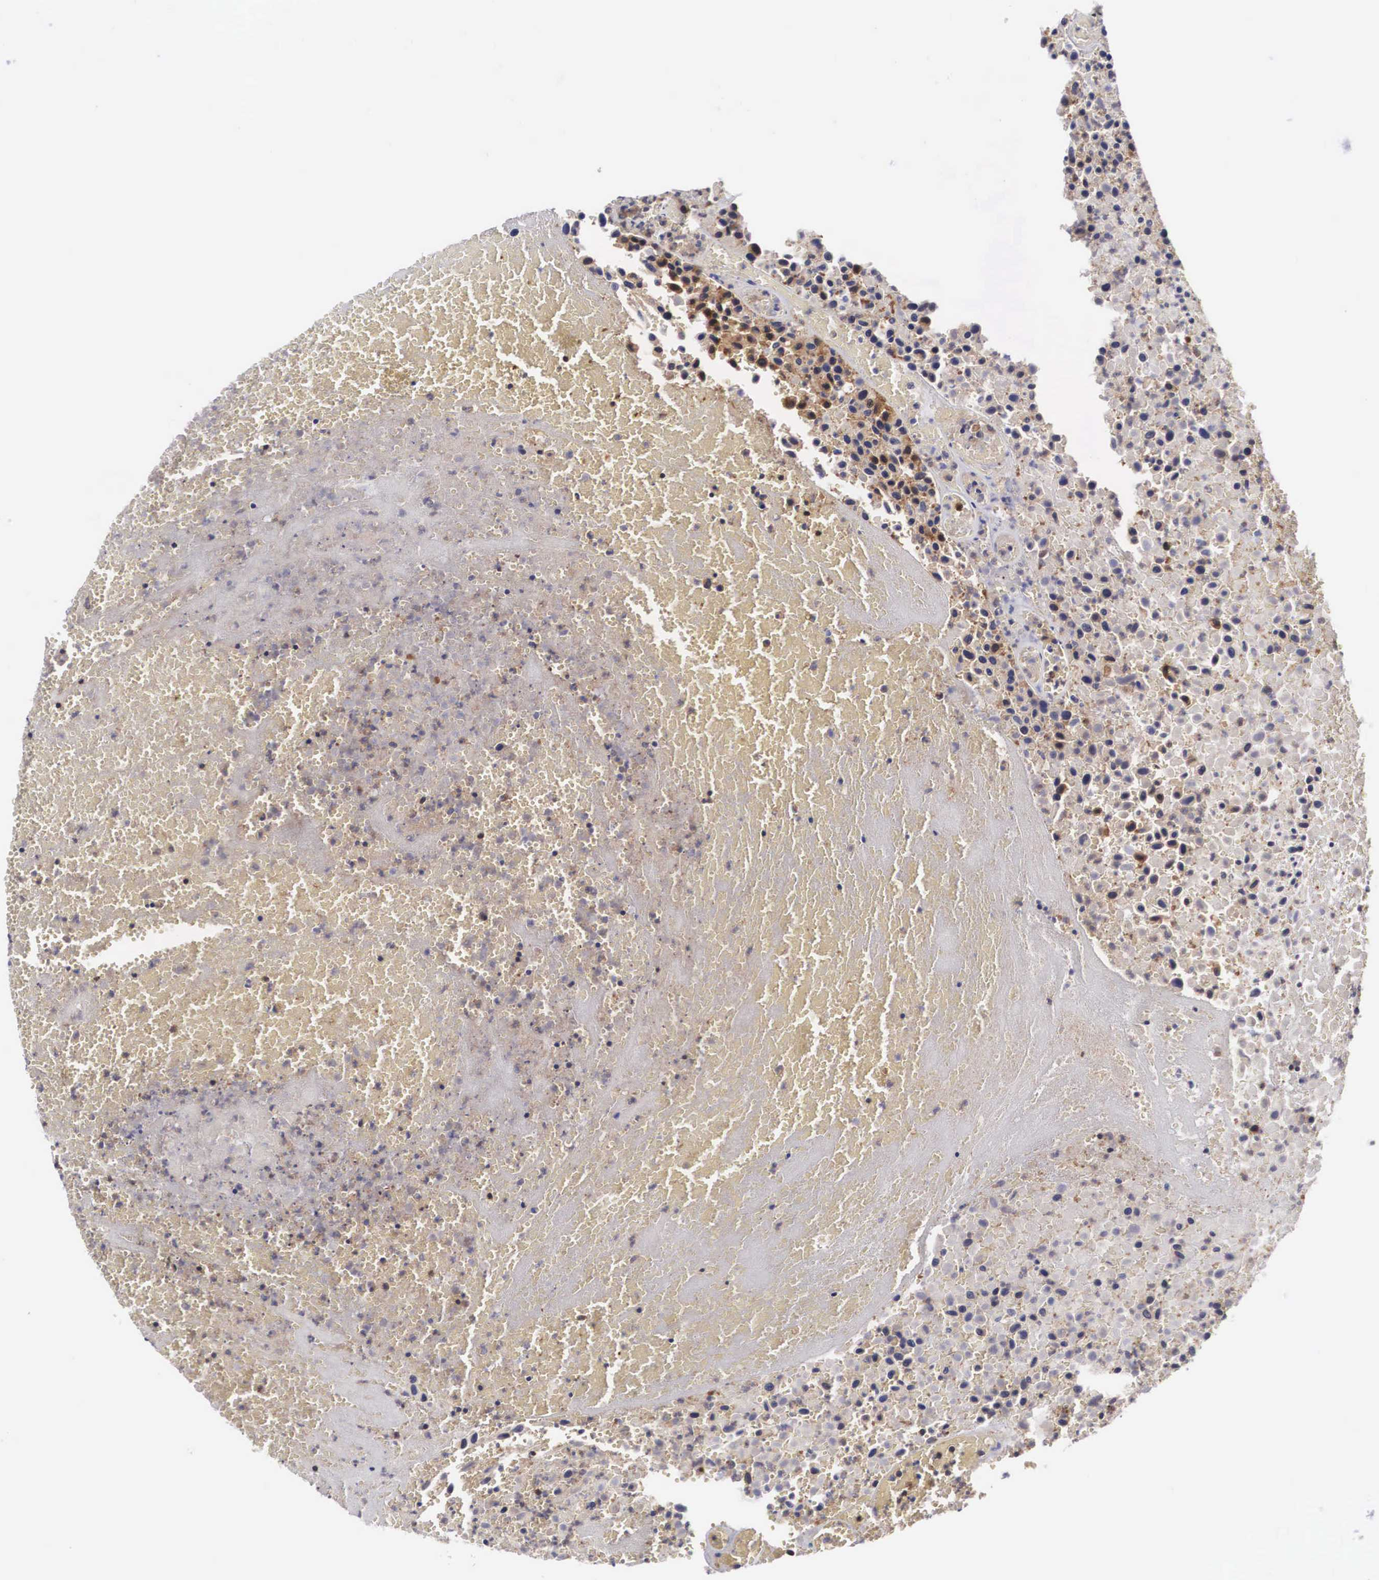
{"staining": {"intensity": "weak", "quantity": ">75%", "location": "cytoplasmic/membranous"}, "tissue": "urothelial cancer", "cell_type": "Tumor cells", "image_type": "cancer", "snomed": [{"axis": "morphology", "description": "Urothelial carcinoma, High grade"}, {"axis": "topography", "description": "Urinary bladder"}], "caption": "Weak cytoplasmic/membranous staining for a protein is seen in about >75% of tumor cells of urothelial cancer using immunohistochemistry.", "gene": "ADSL", "patient": {"sex": "male", "age": 66}}